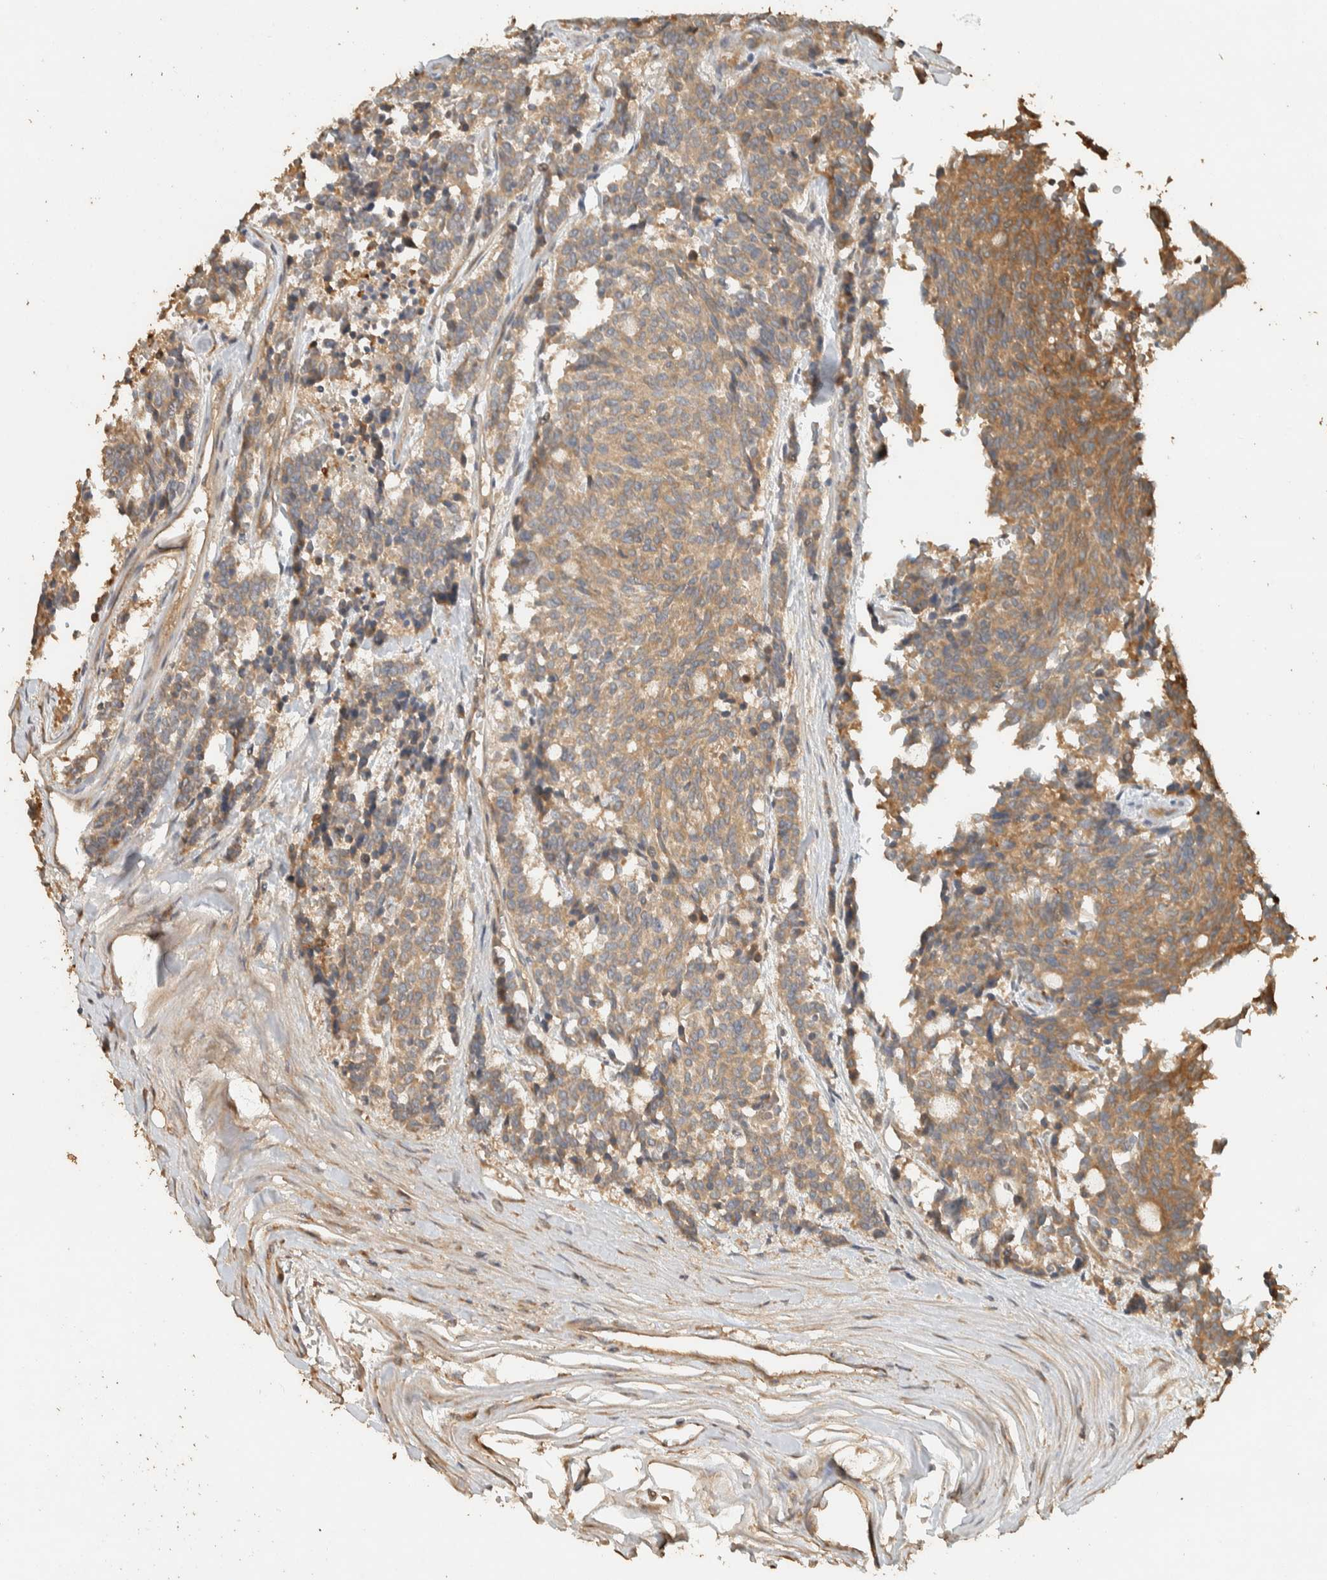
{"staining": {"intensity": "moderate", "quantity": ">75%", "location": "cytoplasmic/membranous"}, "tissue": "carcinoid", "cell_type": "Tumor cells", "image_type": "cancer", "snomed": [{"axis": "morphology", "description": "Carcinoid, malignant, NOS"}, {"axis": "topography", "description": "Pancreas"}], "caption": "Protein staining of malignant carcinoid tissue displays moderate cytoplasmic/membranous staining in approximately >75% of tumor cells.", "gene": "EXOC7", "patient": {"sex": "female", "age": 54}}